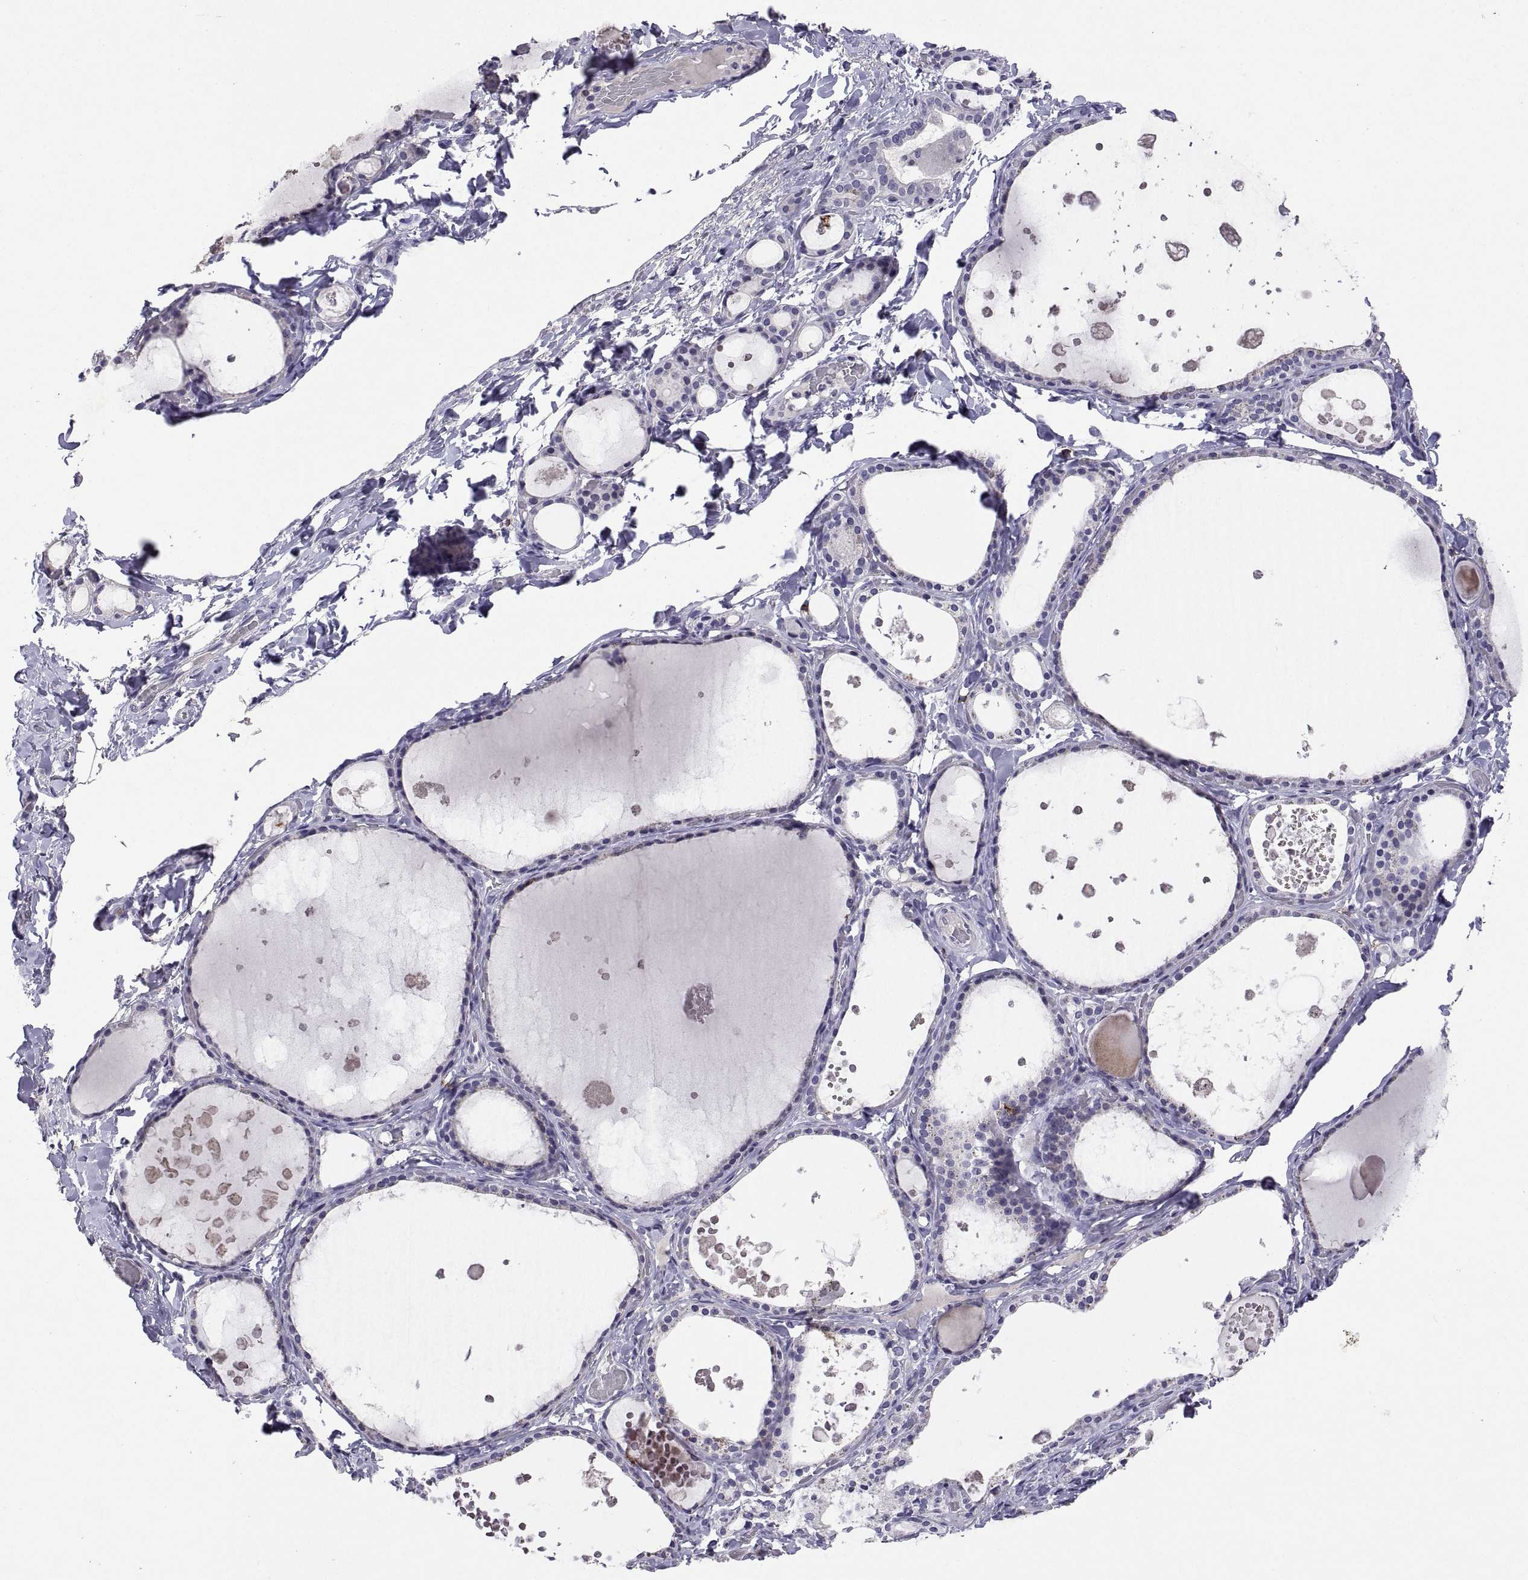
{"staining": {"intensity": "negative", "quantity": "none", "location": "none"}, "tissue": "thyroid gland", "cell_type": "Glandular cells", "image_type": "normal", "snomed": [{"axis": "morphology", "description": "Normal tissue, NOS"}, {"axis": "topography", "description": "Thyroid gland"}], "caption": "A high-resolution histopathology image shows immunohistochemistry staining of benign thyroid gland, which exhibits no significant staining in glandular cells. (DAB (3,3'-diaminobenzidine) immunohistochemistry visualized using brightfield microscopy, high magnification).", "gene": "MS4A1", "patient": {"sex": "female", "age": 56}}